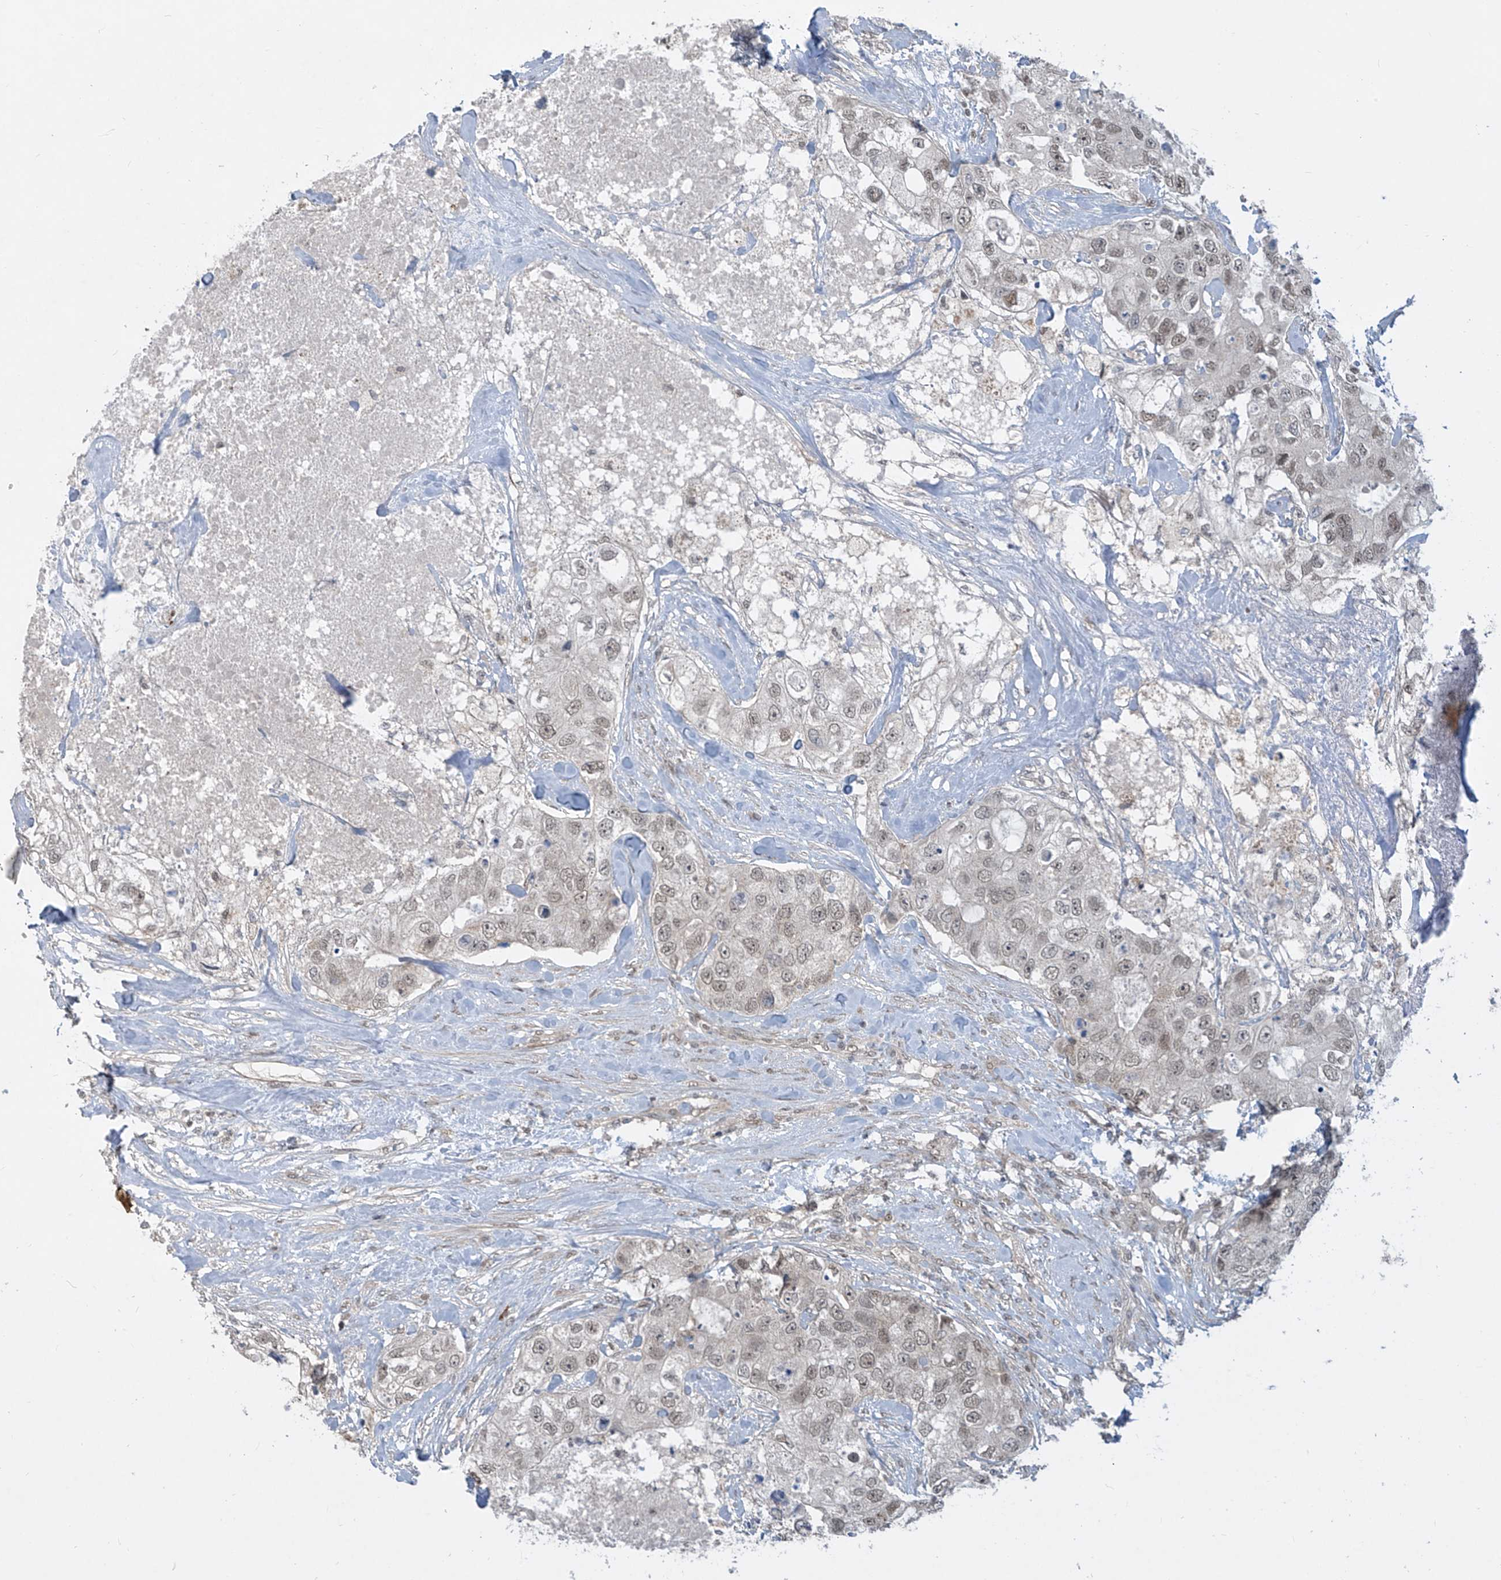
{"staining": {"intensity": "weak", "quantity": ">75%", "location": "nuclear"}, "tissue": "breast cancer", "cell_type": "Tumor cells", "image_type": "cancer", "snomed": [{"axis": "morphology", "description": "Duct carcinoma"}, {"axis": "topography", "description": "Breast"}], "caption": "A high-resolution histopathology image shows immunohistochemistry (IHC) staining of breast cancer, which reveals weak nuclear positivity in approximately >75% of tumor cells.", "gene": "LAGE3", "patient": {"sex": "female", "age": 62}}